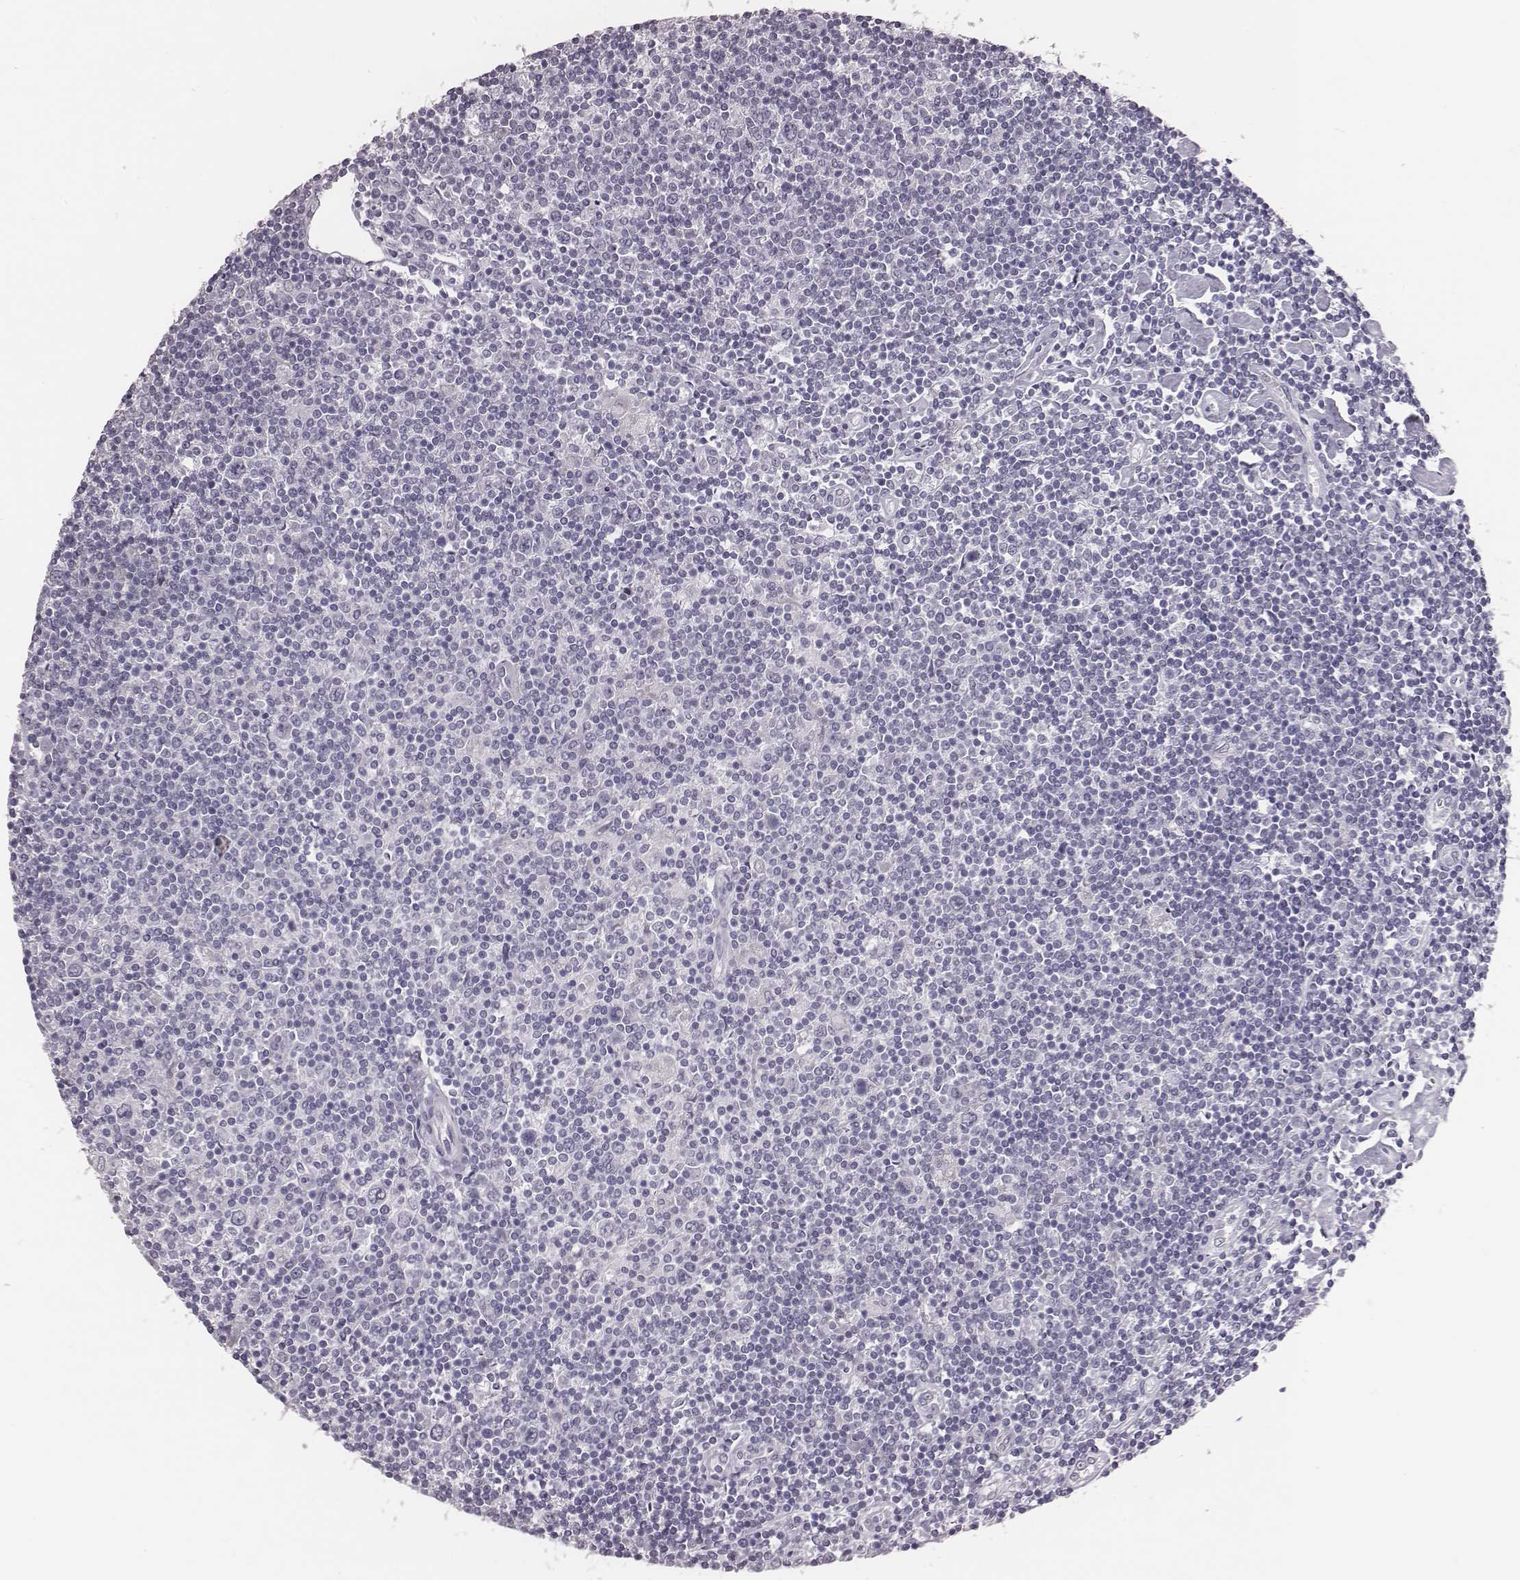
{"staining": {"intensity": "negative", "quantity": "none", "location": "none"}, "tissue": "lymphoma", "cell_type": "Tumor cells", "image_type": "cancer", "snomed": [{"axis": "morphology", "description": "Hodgkin's disease, NOS"}, {"axis": "topography", "description": "Lymph node"}], "caption": "The image reveals no significant staining in tumor cells of lymphoma. (DAB IHC visualized using brightfield microscopy, high magnification).", "gene": "CSHL1", "patient": {"sex": "male", "age": 40}}